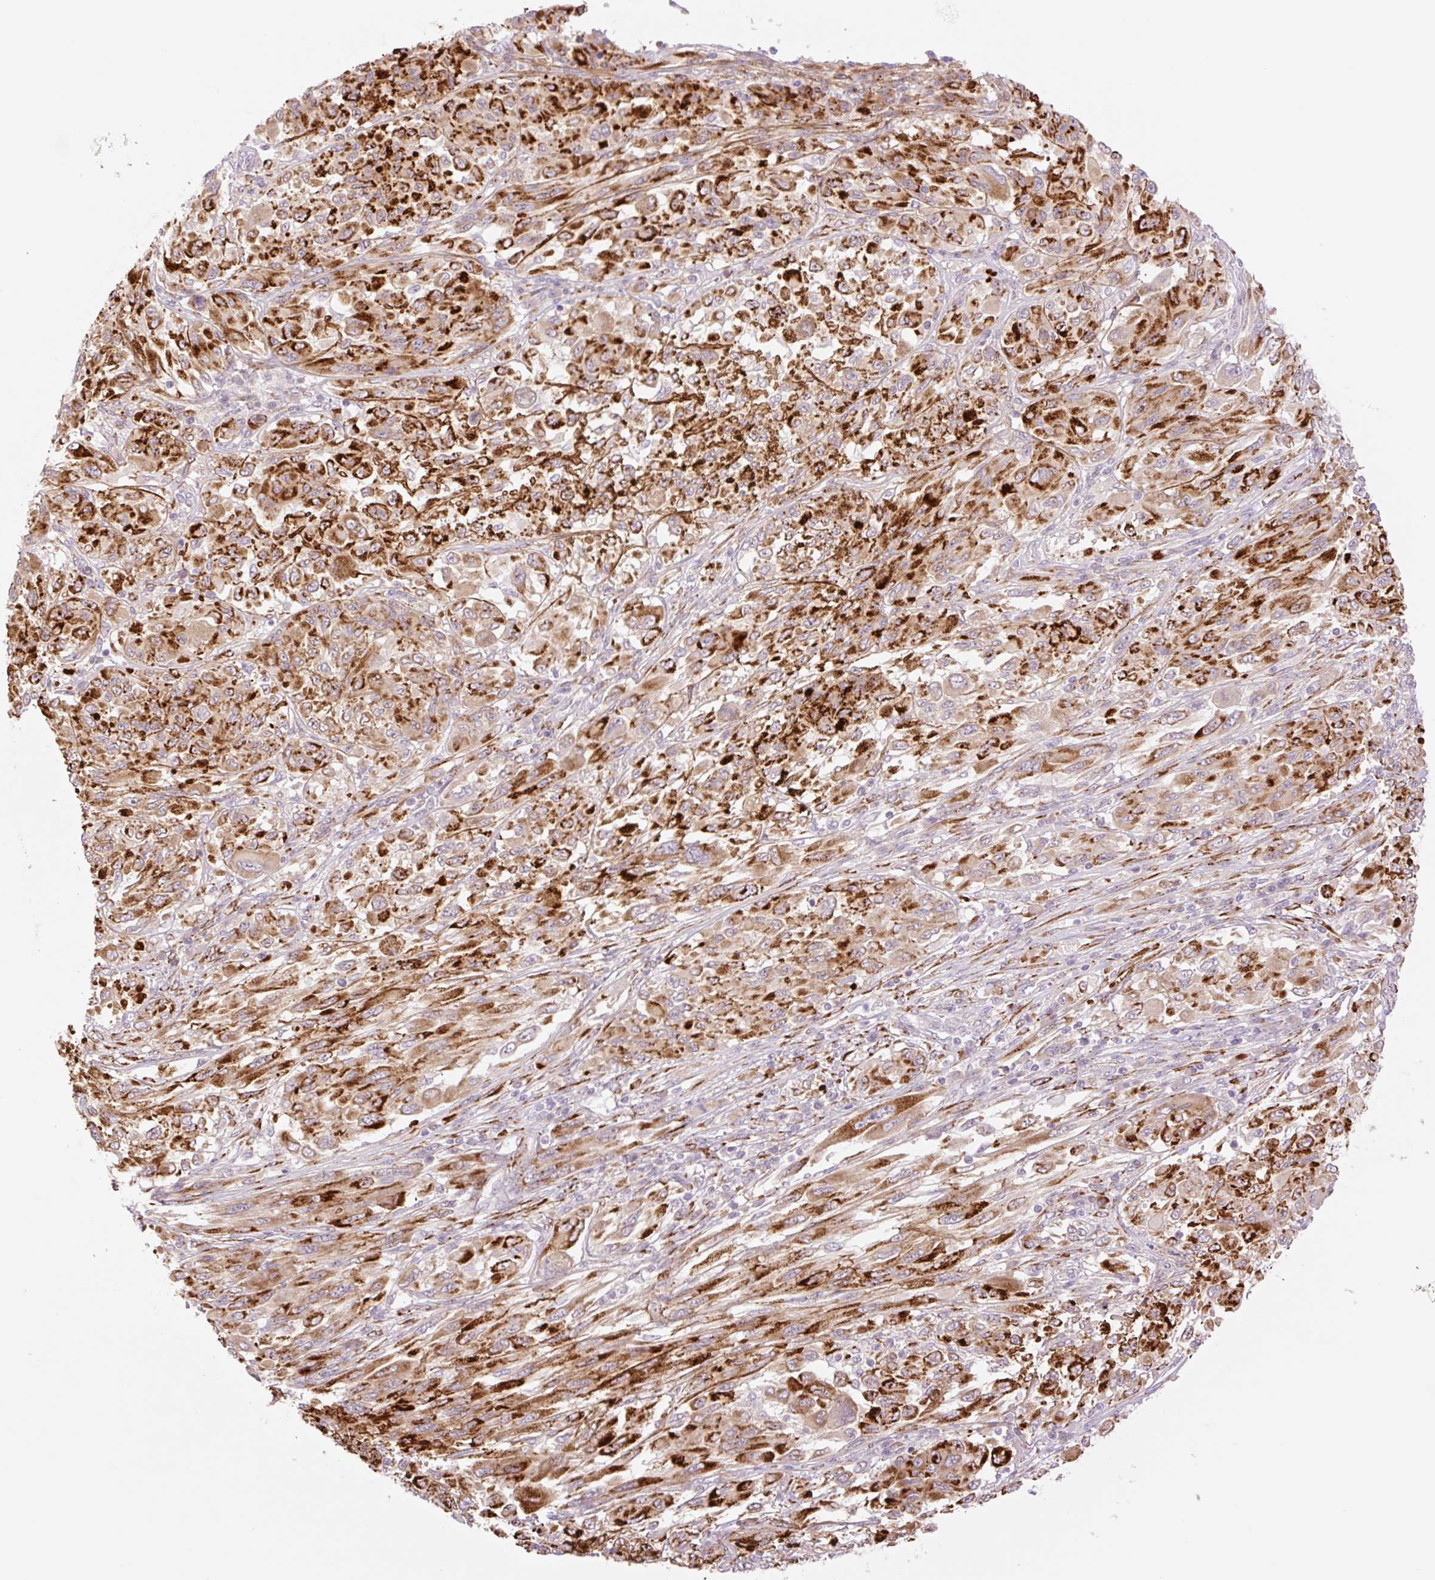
{"staining": {"intensity": "strong", "quantity": ">75%", "location": "cytoplasmic/membranous"}, "tissue": "melanoma", "cell_type": "Tumor cells", "image_type": "cancer", "snomed": [{"axis": "morphology", "description": "Malignant melanoma, NOS"}, {"axis": "topography", "description": "Skin"}], "caption": "A brown stain shows strong cytoplasmic/membranous staining of a protein in human malignant melanoma tumor cells.", "gene": "COL5A1", "patient": {"sex": "female", "age": 91}}